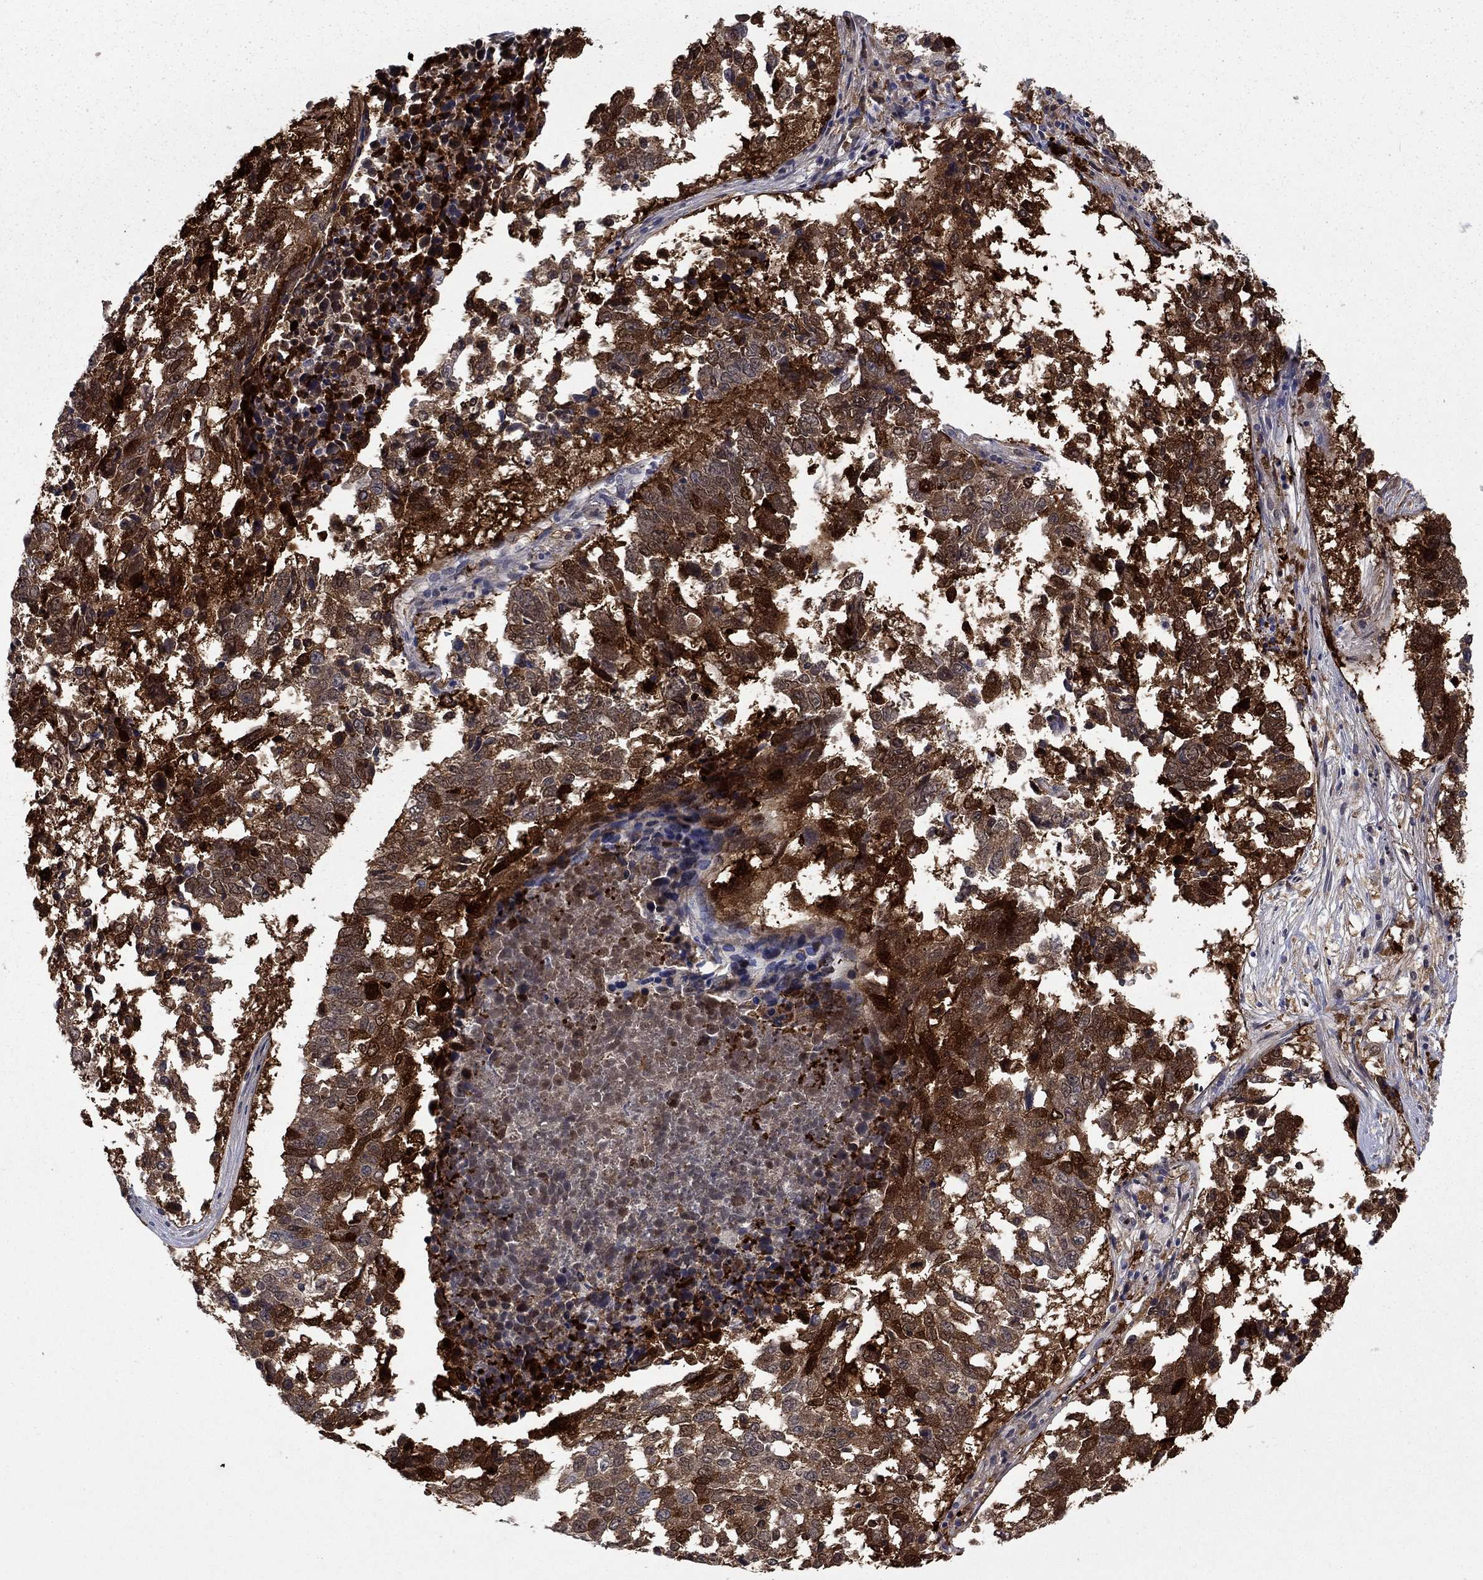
{"staining": {"intensity": "strong", "quantity": ">75%", "location": "cytoplasmic/membranous,nuclear"}, "tissue": "lung cancer", "cell_type": "Tumor cells", "image_type": "cancer", "snomed": [{"axis": "morphology", "description": "Squamous cell carcinoma, NOS"}, {"axis": "topography", "description": "Lung"}], "caption": "Strong cytoplasmic/membranous and nuclear positivity is present in approximately >75% of tumor cells in squamous cell carcinoma (lung).", "gene": "CBR1", "patient": {"sex": "male", "age": 82}}